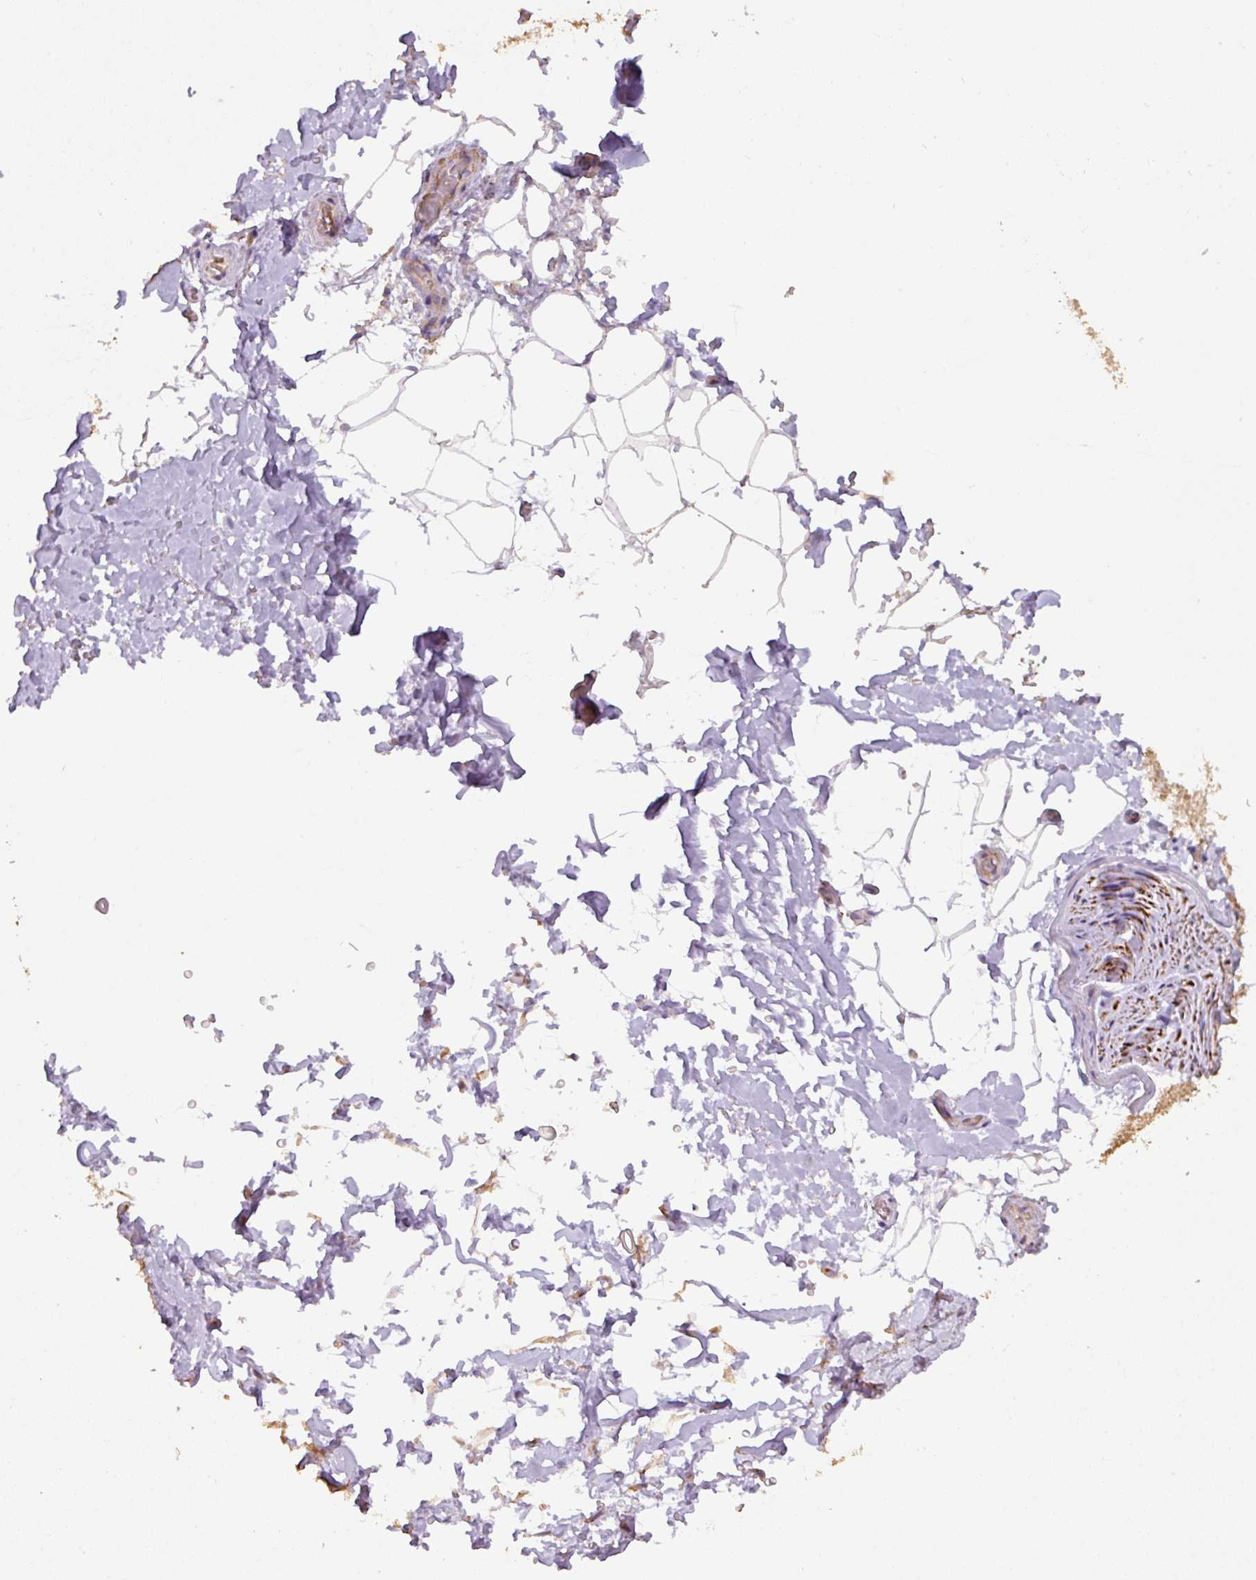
{"staining": {"intensity": "negative", "quantity": "none", "location": "none"}, "tissue": "adipose tissue", "cell_type": "Adipocytes", "image_type": "normal", "snomed": [{"axis": "morphology", "description": "Normal tissue, NOS"}, {"axis": "topography", "description": "Vascular tissue"}, {"axis": "topography", "description": "Peripheral nerve tissue"}], "caption": "High magnification brightfield microscopy of normal adipose tissue stained with DAB (brown) and counterstained with hematoxylin (blue): adipocytes show no significant staining.", "gene": "MRRF", "patient": {"sex": "male", "age": 41}}